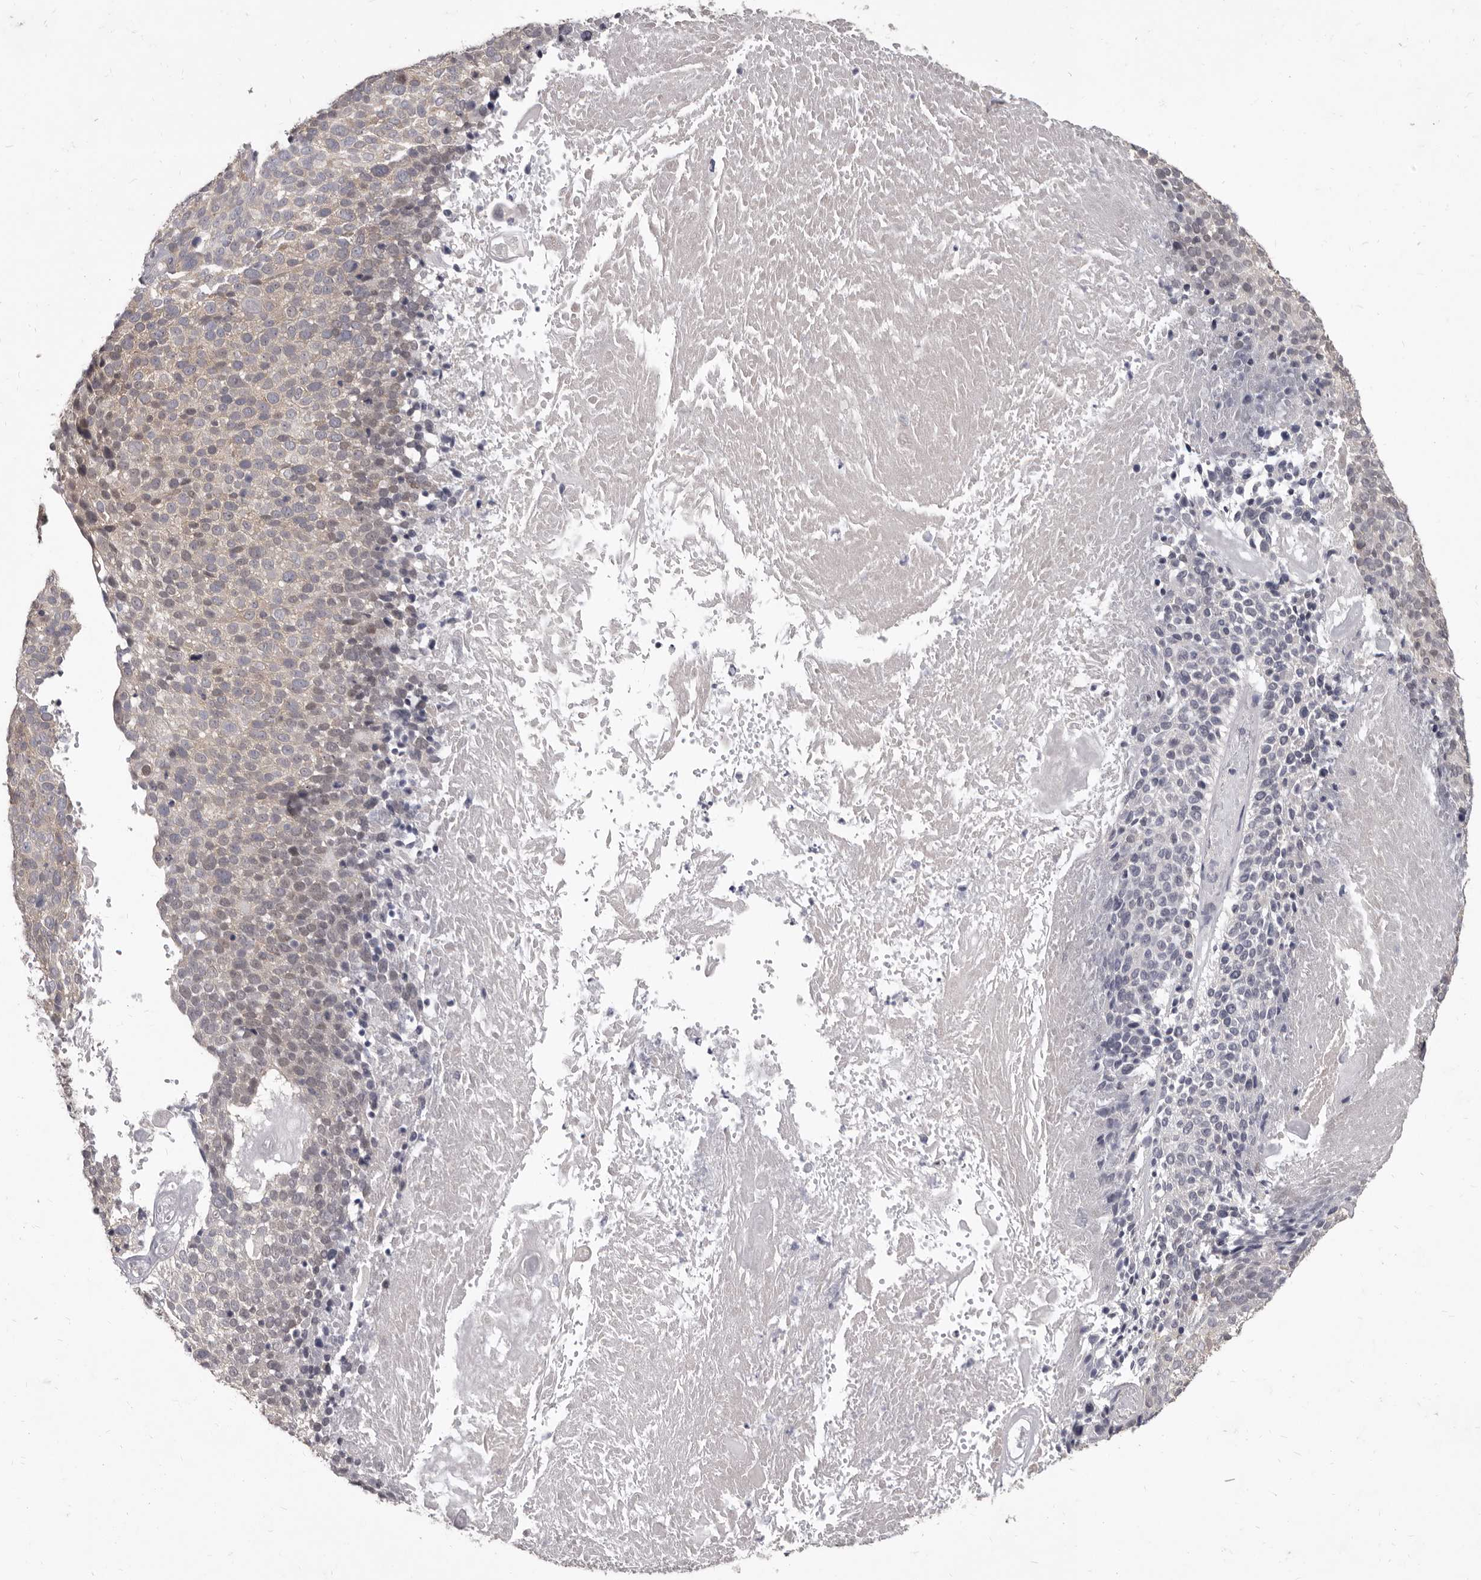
{"staining": {"intensity": "weak", "quantity": "<25%", "location": "cytoplasmic/membranous"}, "tissue": "cervical cancer", "cell_type": "Tumor cells", "image_type": "cancer", "snomed": [{"axis": "morphology", "description": "Squamous cell carcinoma, NOS"}, {"axis": "topography", "description": "Cervix"}], "caption": "Immunohistochemistry (IHC) image of neoplastic tissue: squamous cell carcinoma (cervical) stained with DAB (3,3'-diaminobenzidine) exhibits no significant protein positivity in tumor cells.", "gene": "GSK3B", "patient": {"sex": "female", "age": 74}}